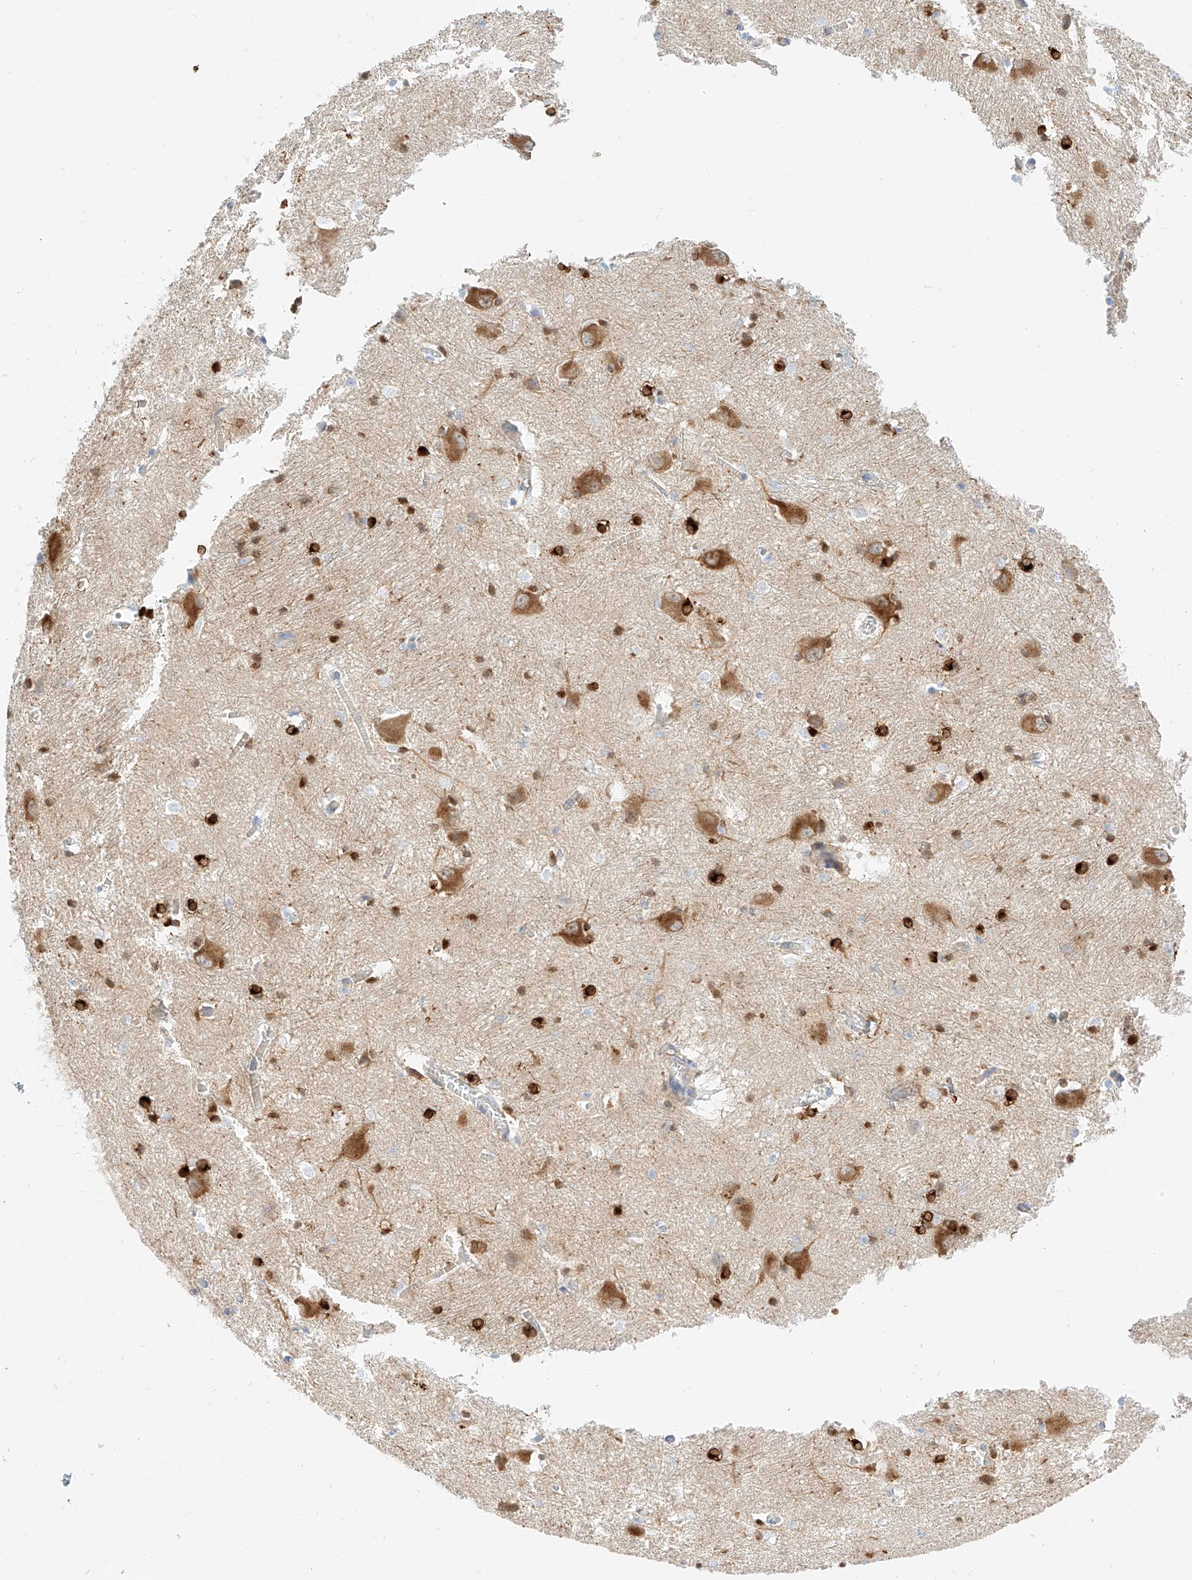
{"staining": {"intensity": "strong", "quantity": "25%-75%", "location": "cytoplasmic/membranous,nuclear"}, "tissue": "caudate", "cell_type": "Glial cells", "image_type": "normal", "snomed": [{"axis": "morphology", "description": "Normal tissue, NOS"}, {"axis": "topography", "description": "Lateral ventricle wall"}], "caption": "Immunohistochemical staining of unremarkable caudate shows strong cytoplasmic/membranous,nuclear protein expression in about 25%-75% of glial cells.", "gene": "MAP7", "patient": {"sex": "male", "age": 37}}